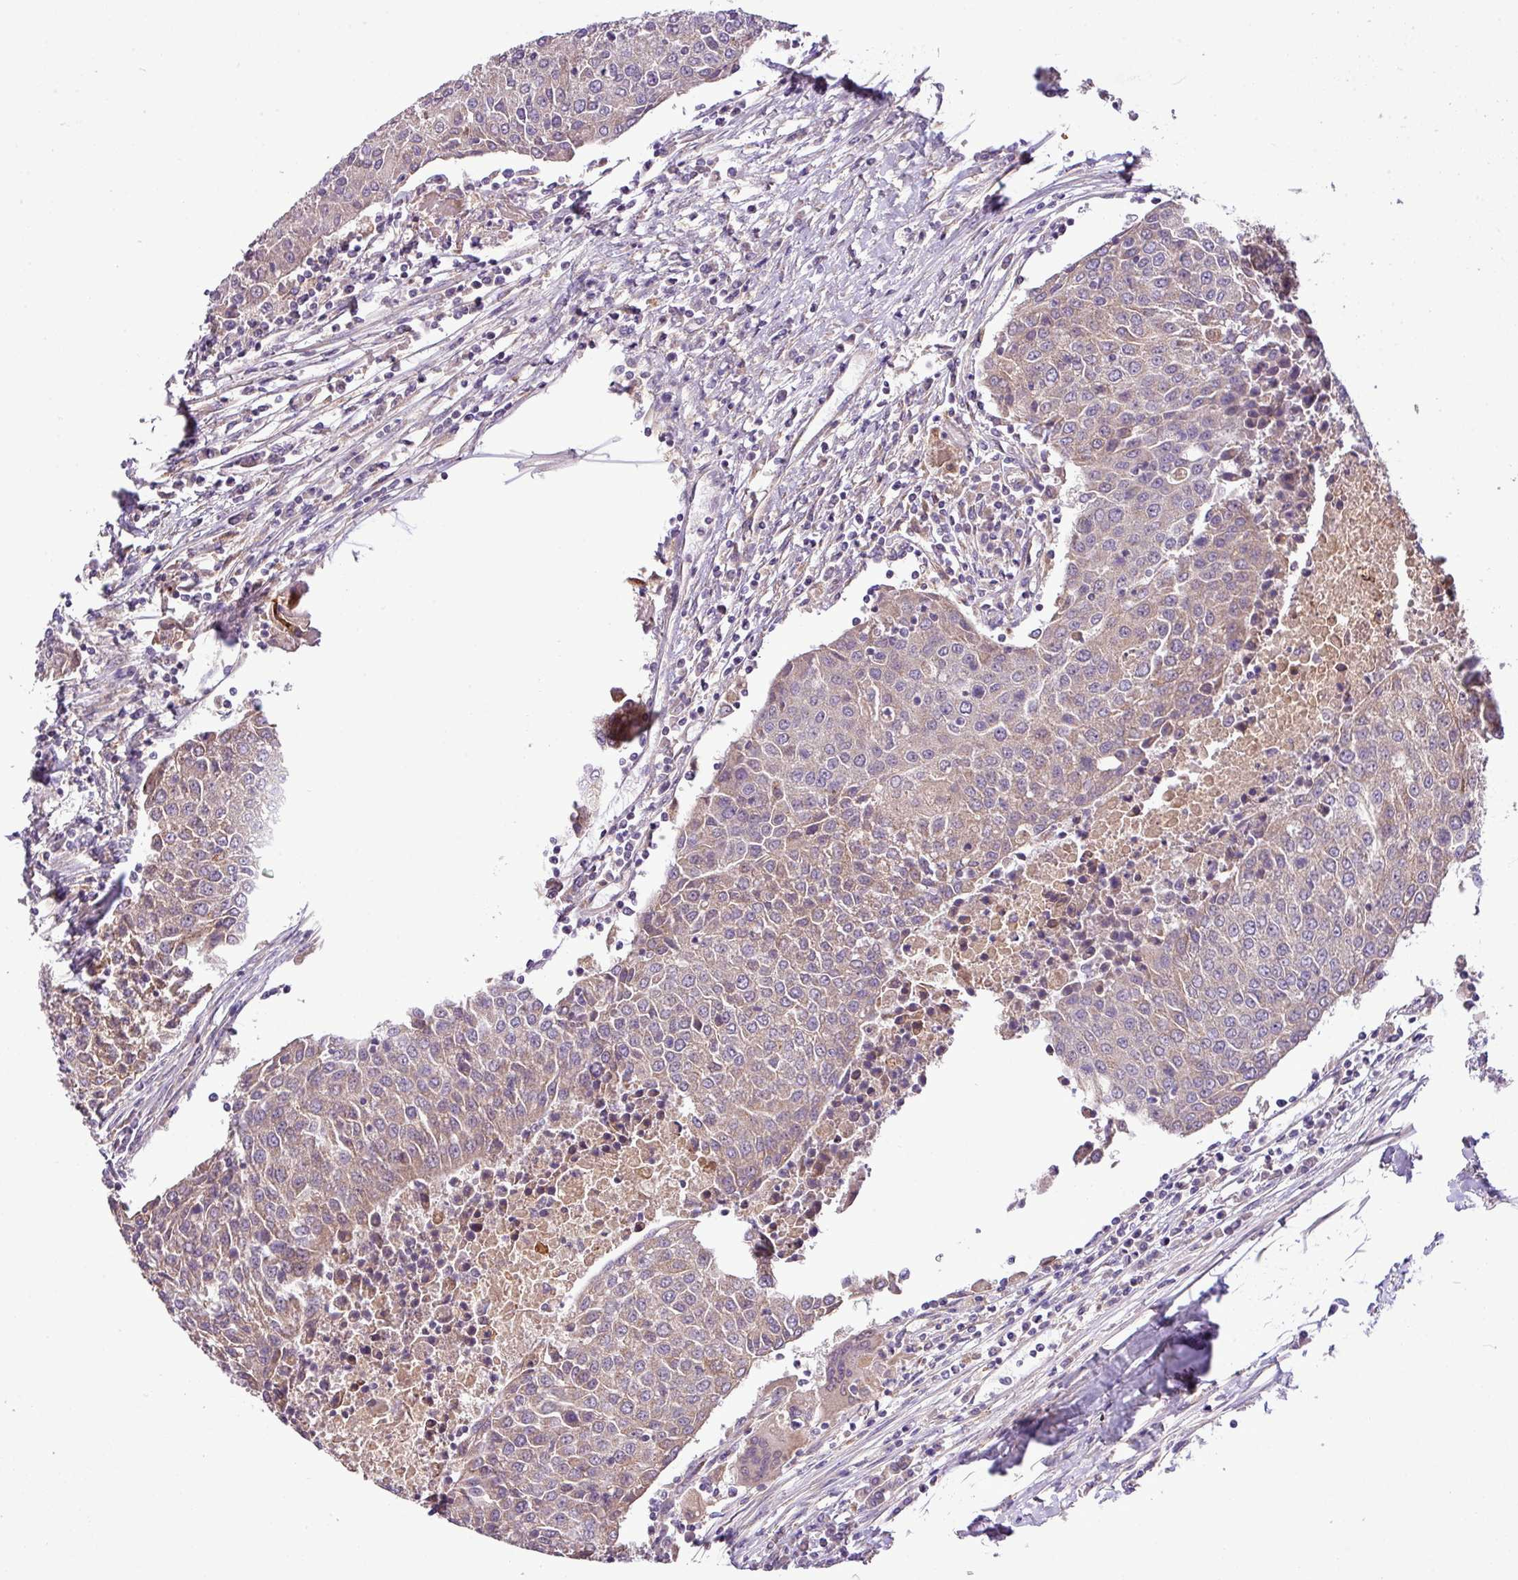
{"staining": {"intensity": "weak", "quantity": ">75%", "location": "cytoplasmic/membranous"}, "tissue": "urothelial cancer", "cell_type": "Tumor cells", "image_type": "cancer", "snomed": [{"axis": "morphology", "description": "Urothelial carcinoma, High grade"}, {"axis": "topography", "description": "Urinary bladder"}], "caption": "The immunohistochemical stain labels weak cytoplasmic/membranous expression in tumor cells of urothelial cancer tissue. Using DAB (3,3'-diaminobenzidine) (brown) and hematoxylin (blue) stains, captured at high magnification using brightfield microscopy.", "gene": "XIAP", "patient": {"sex": "female", "age": 85}}